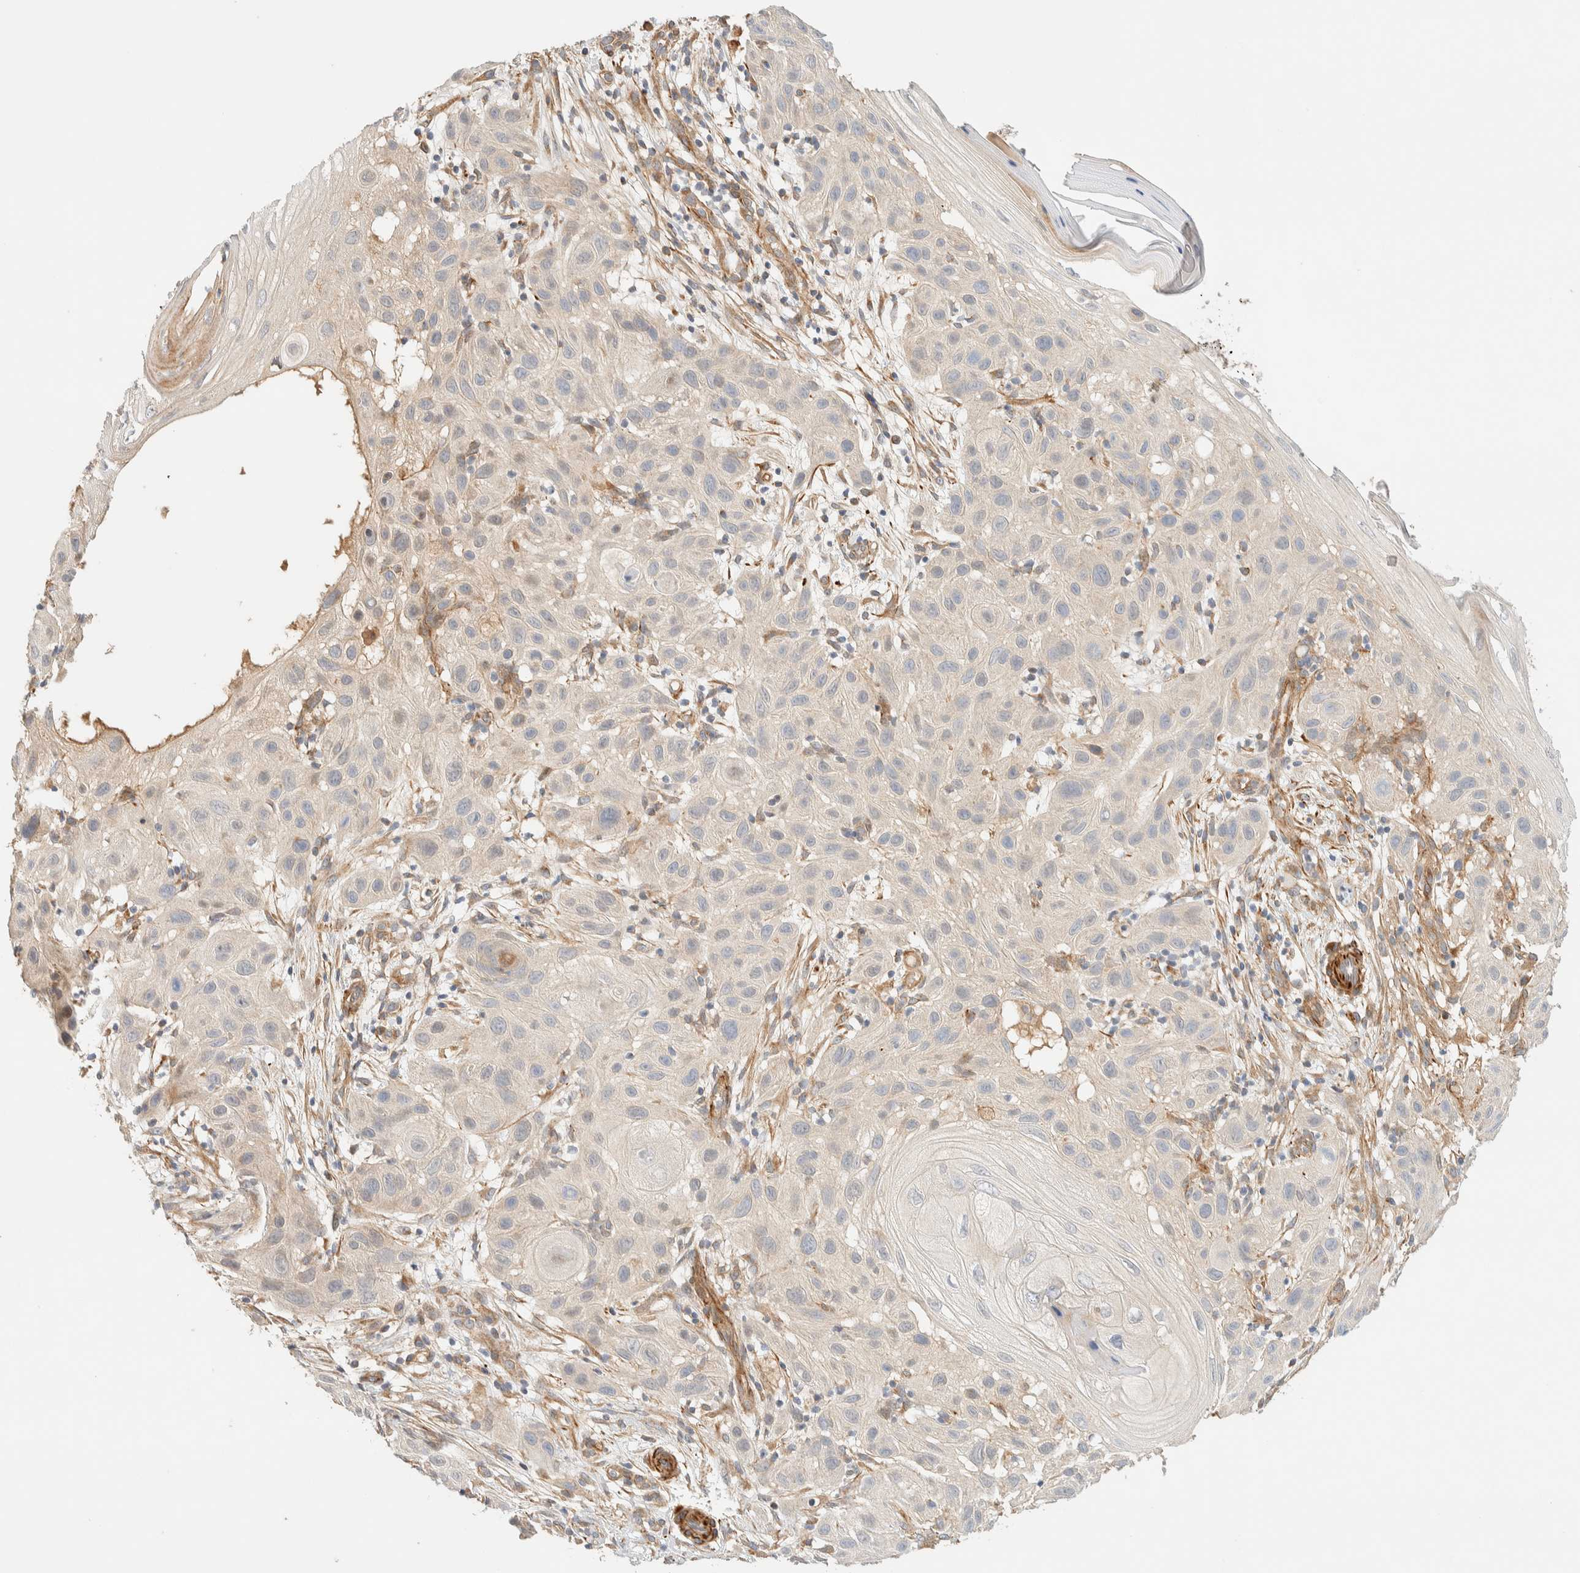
{"staining": {"intensity": "negative", "quantity": "none", "location": "none"}, "tissue": "skin cancer", "cell_type": "Tumor cells", "image_type": "cancer", "snomed": [{"axis": "morphology", "description": "Squamous cell carcinoma, NOS"}, {"axis": "topography", "description": "Skin"}], "caption": "The IHC photomicrograph has no significant positivity in tumor cells of skin cancer (squamous cell carcinoma) tissue.", "gene": "FAT1", "patient": {"sex": "female", "age": 96}}